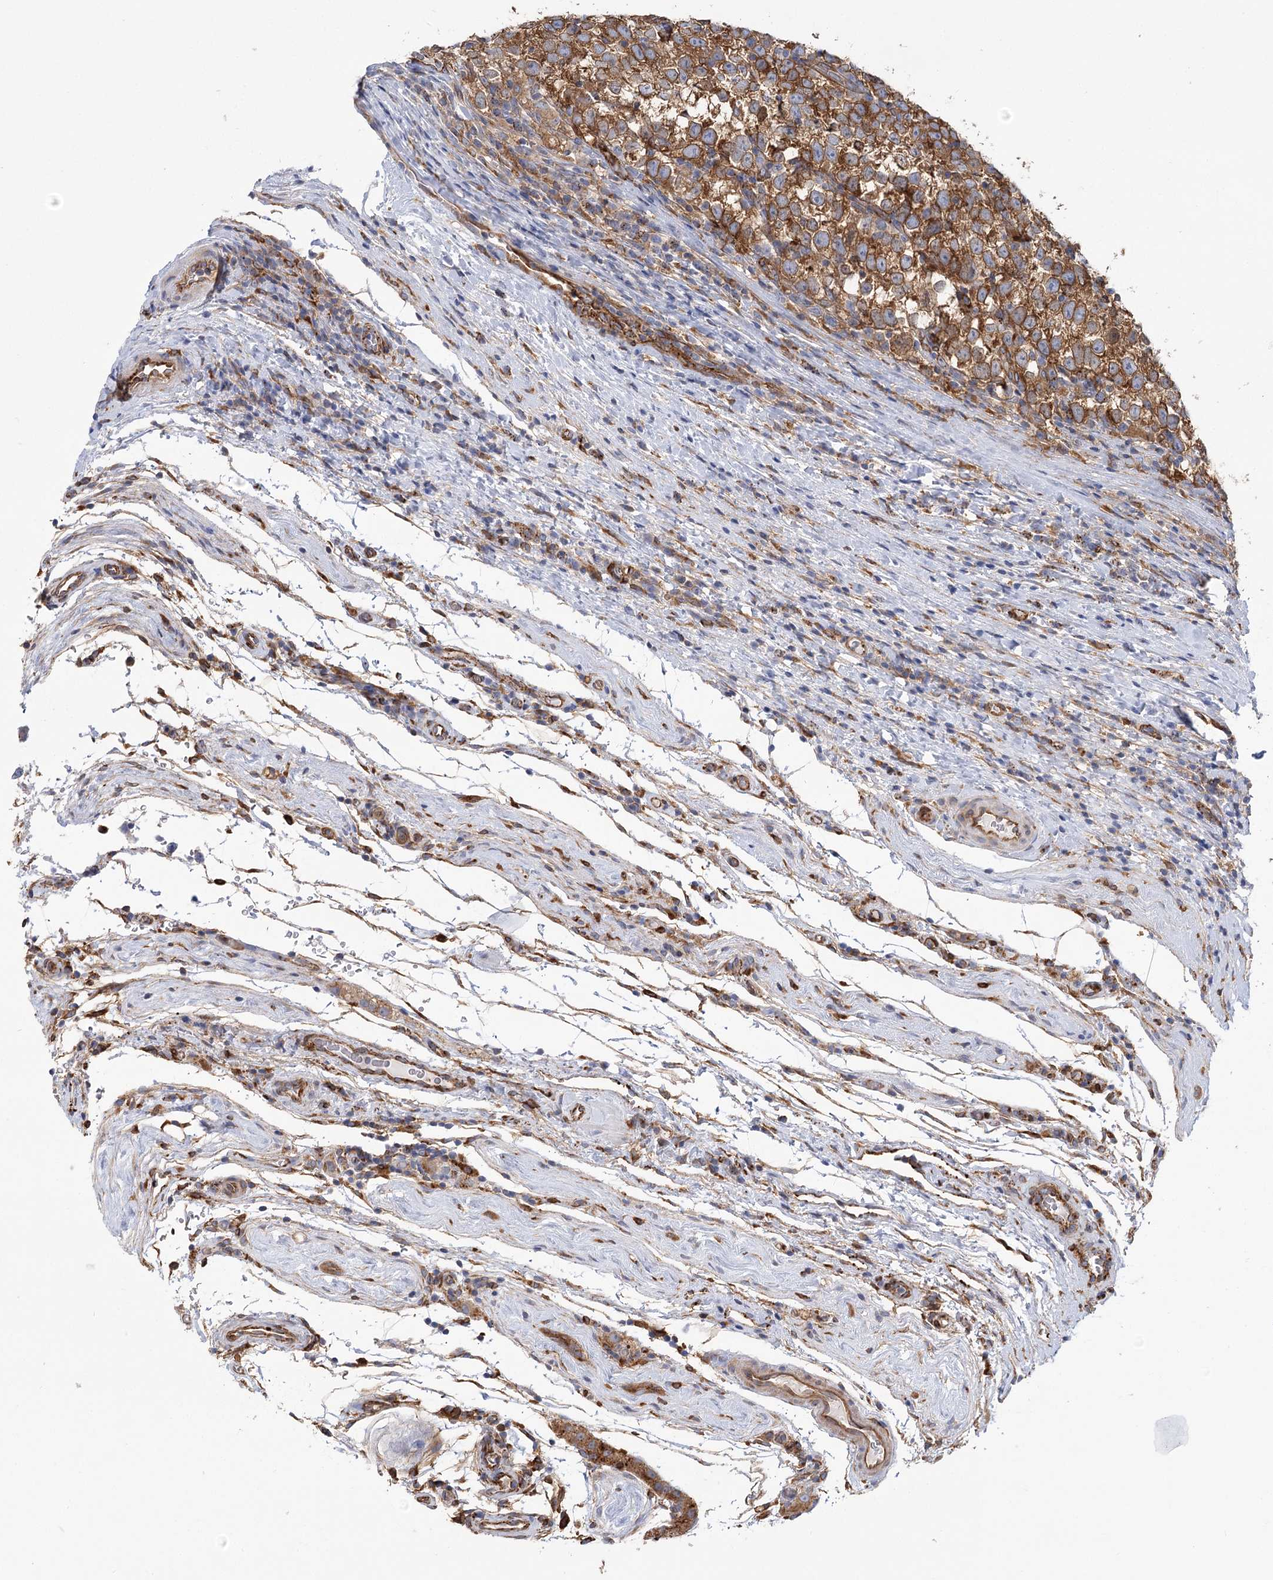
{"staining": {"intensity": "moderate", "quantity": ">75%", "location": "cytoplasmic/membranous"}, "tissue": "testis cancer", "cell_type": "Tumor cells", "image_type": "cancer", "snomed": [{"axis": "morphology", "description": "Normal tissue, NOS"}, {"axis": "morphology", "description": "Seminoma, NOS"}, {"axis": "topography", "description": "Testis"}], "caption": "Tumor cells show medium levels of moderate cytoplasmic/membranous positivity in approximately >75% of cells in seminoma (testis). (DAB (3,3'-diaminobenzidine) IHC with brightfield microscopy, high magnification).", "gene": "GUSB", "patient": {"sex": "male", "age": 43}}